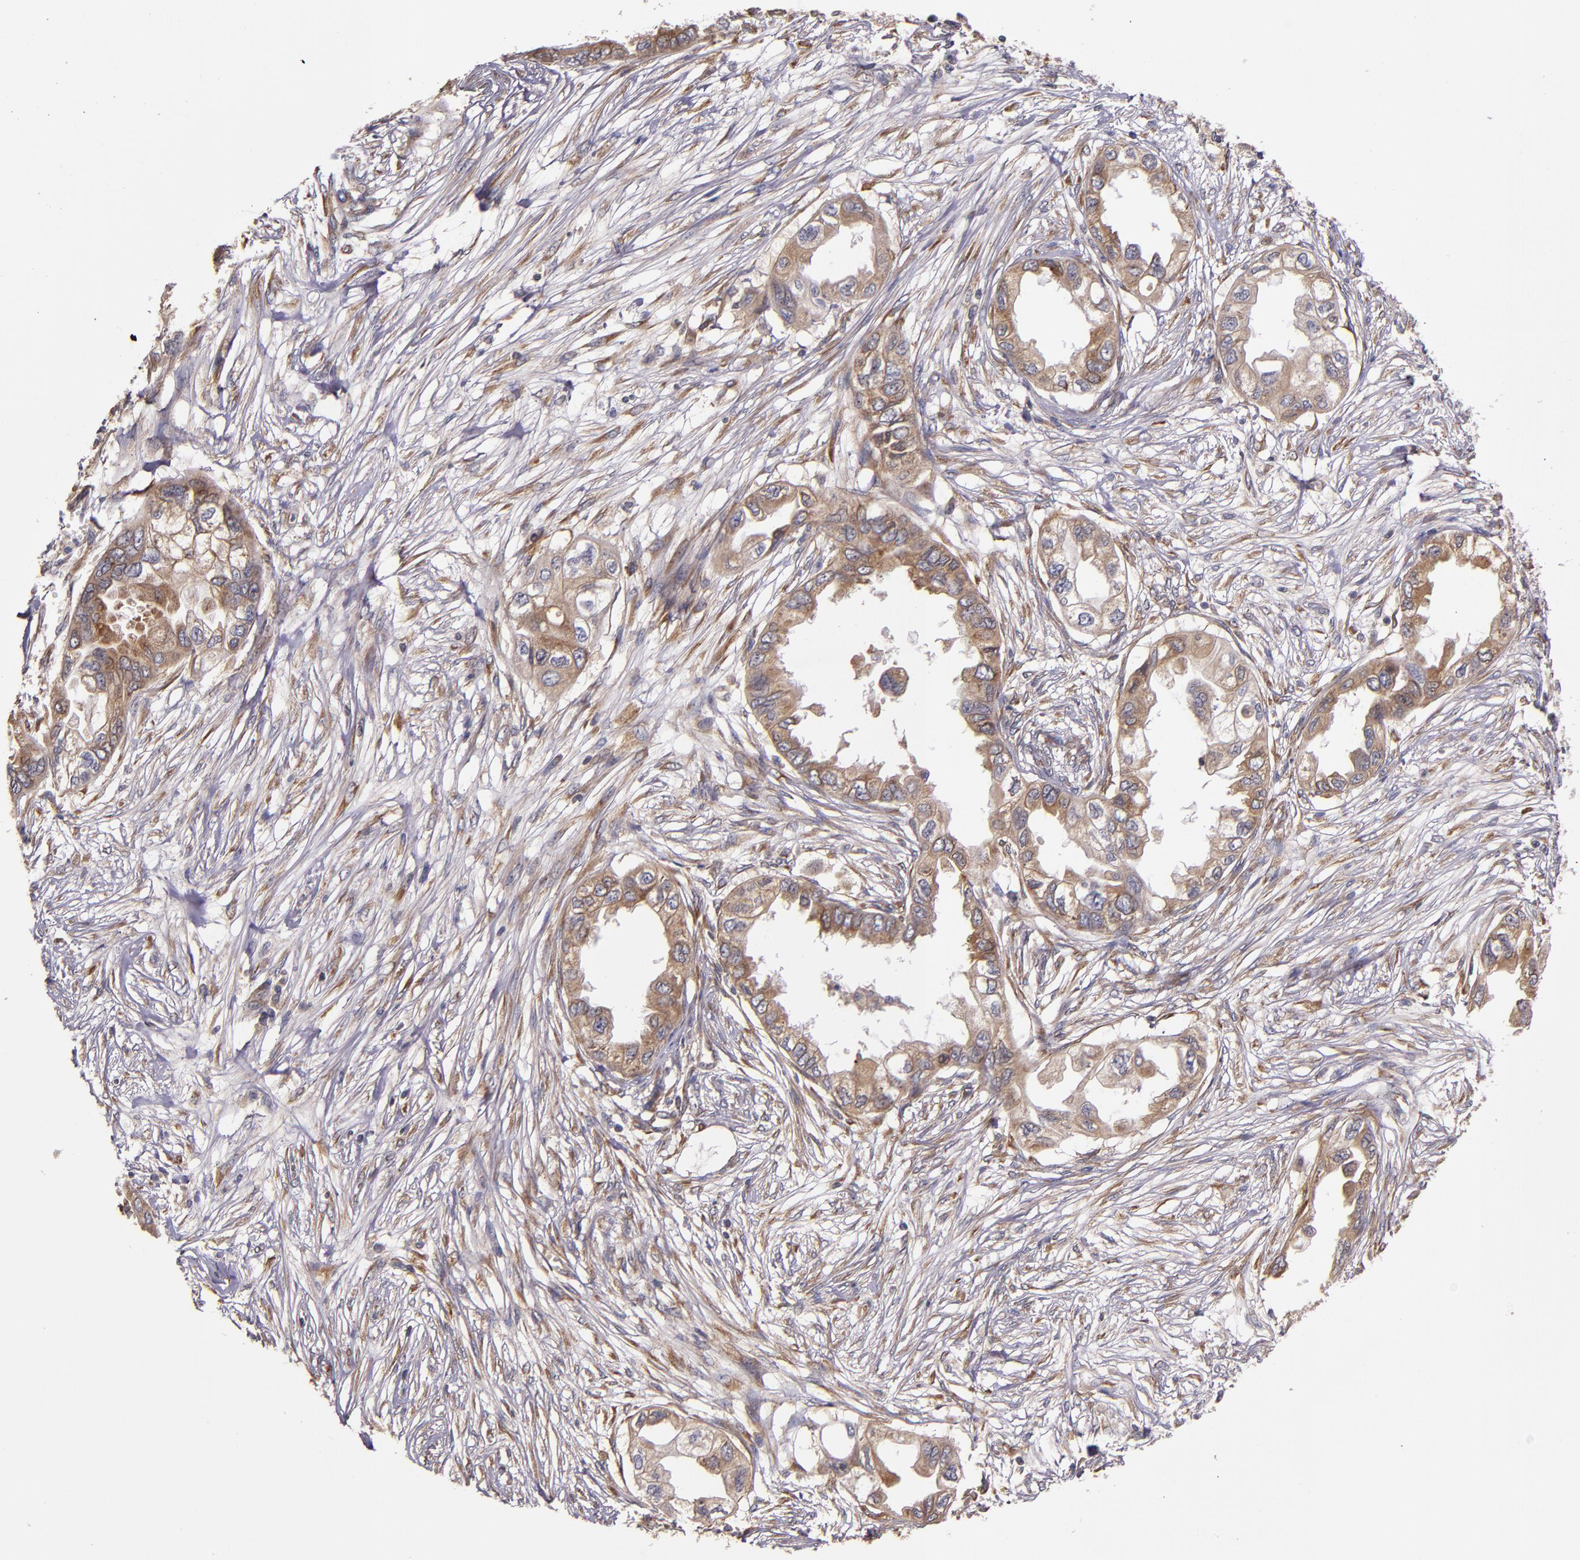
{"staining": {"intensity": "moderate", "quantity": ">75%", "location": "cytoplasmic/membranous"}, "tissue": "endometrial cancer", "cell_type": "Tumor cells", "image_type": "cancer", "snomed": [{"axis": "morphology", "description": "Adenocarcinoma, NOS"}, {"axis": "topography", "description": "Endometrium"}], "caption": "A photomicrograph of human endometrial cancer (adenocarcinoma) stained for a protein demonstrates moderate cytoplasmic/membranous brown staining in tumor cells.", "gene": "PRAF2", "patient": {"sex": "female", "age": 67}}